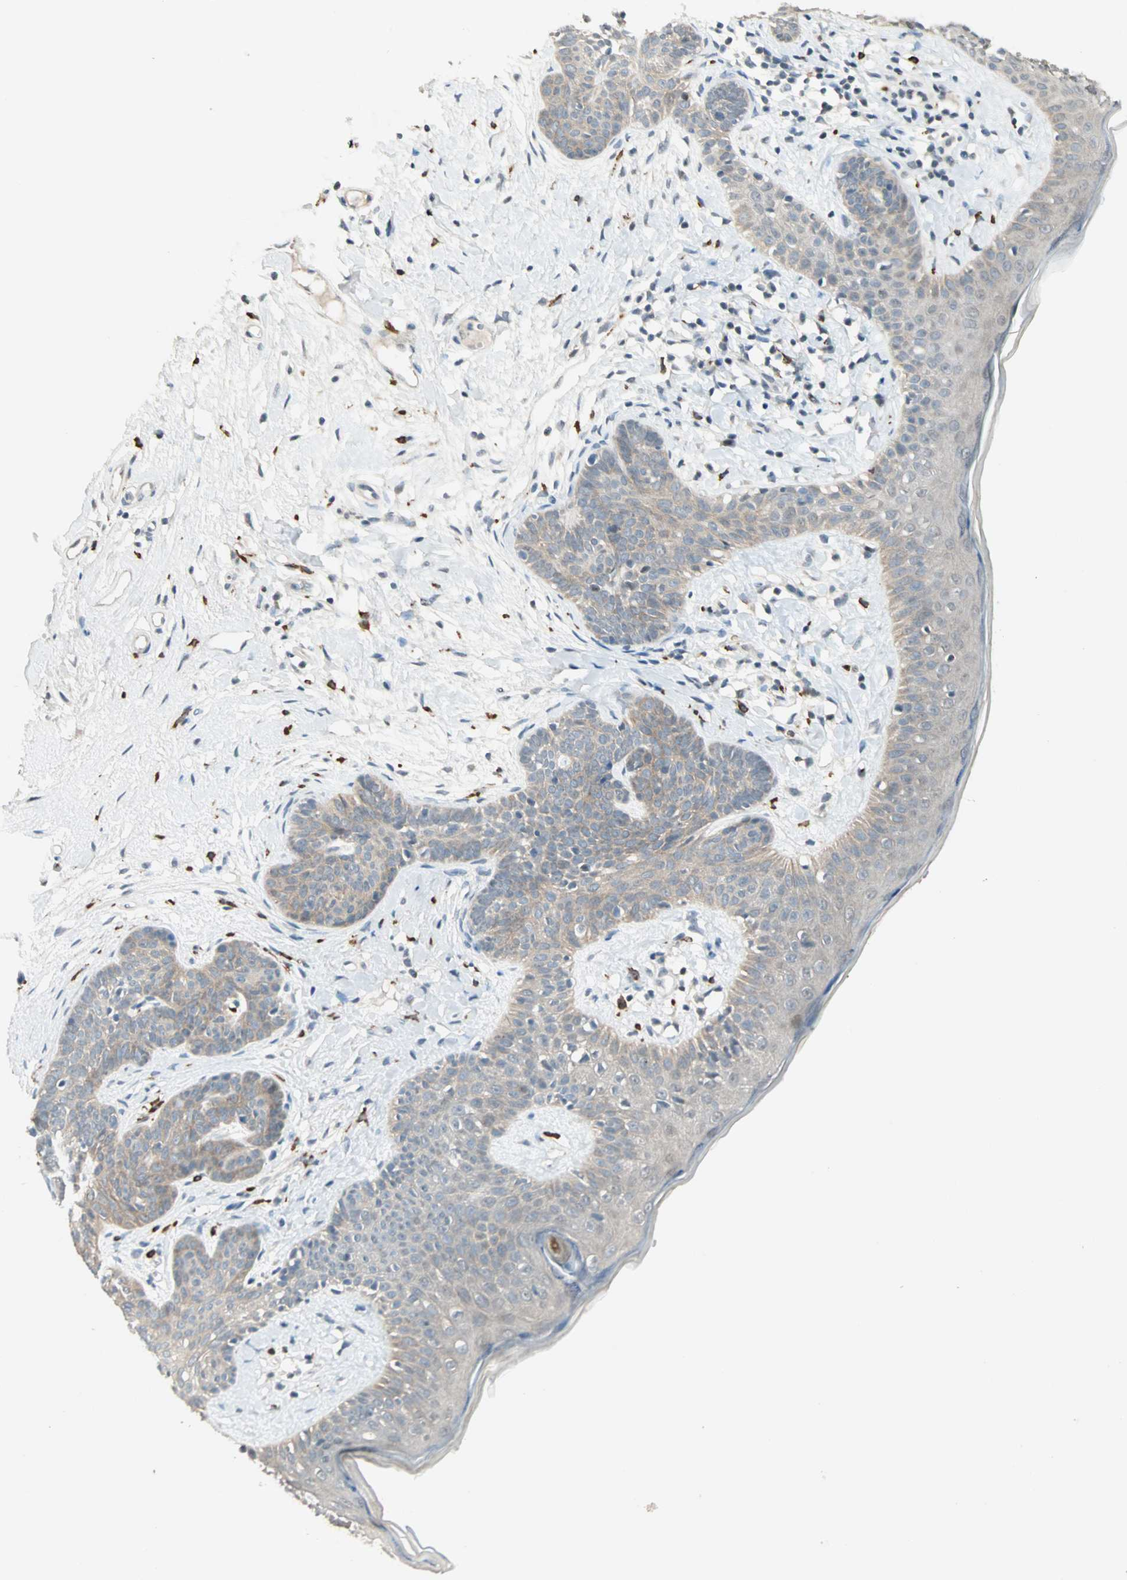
{"staining": {"intensity": "weak", "quantity": ">75%", "location": "cytoplasmic/membranous"}, "tissue": "skin cancer", "cell_type": "Tumor cells", "image_type": "cancer", "snomed": [{"axis": "morphology", "description": "Developmental malformation"}, {"axis": "morphology", "description": "Basal cell carcinoma"}, {"axis": "topography", "description": "Skin"}], "caption": "Immunohistochemical staining of skin basal cell carcinoma demonstrates low levels of weak cytoplasmic/membranous protein expression in about >75% of tumor cells.", "gene": "RTL6", "patient": {"sex": "female", "age": 62}}